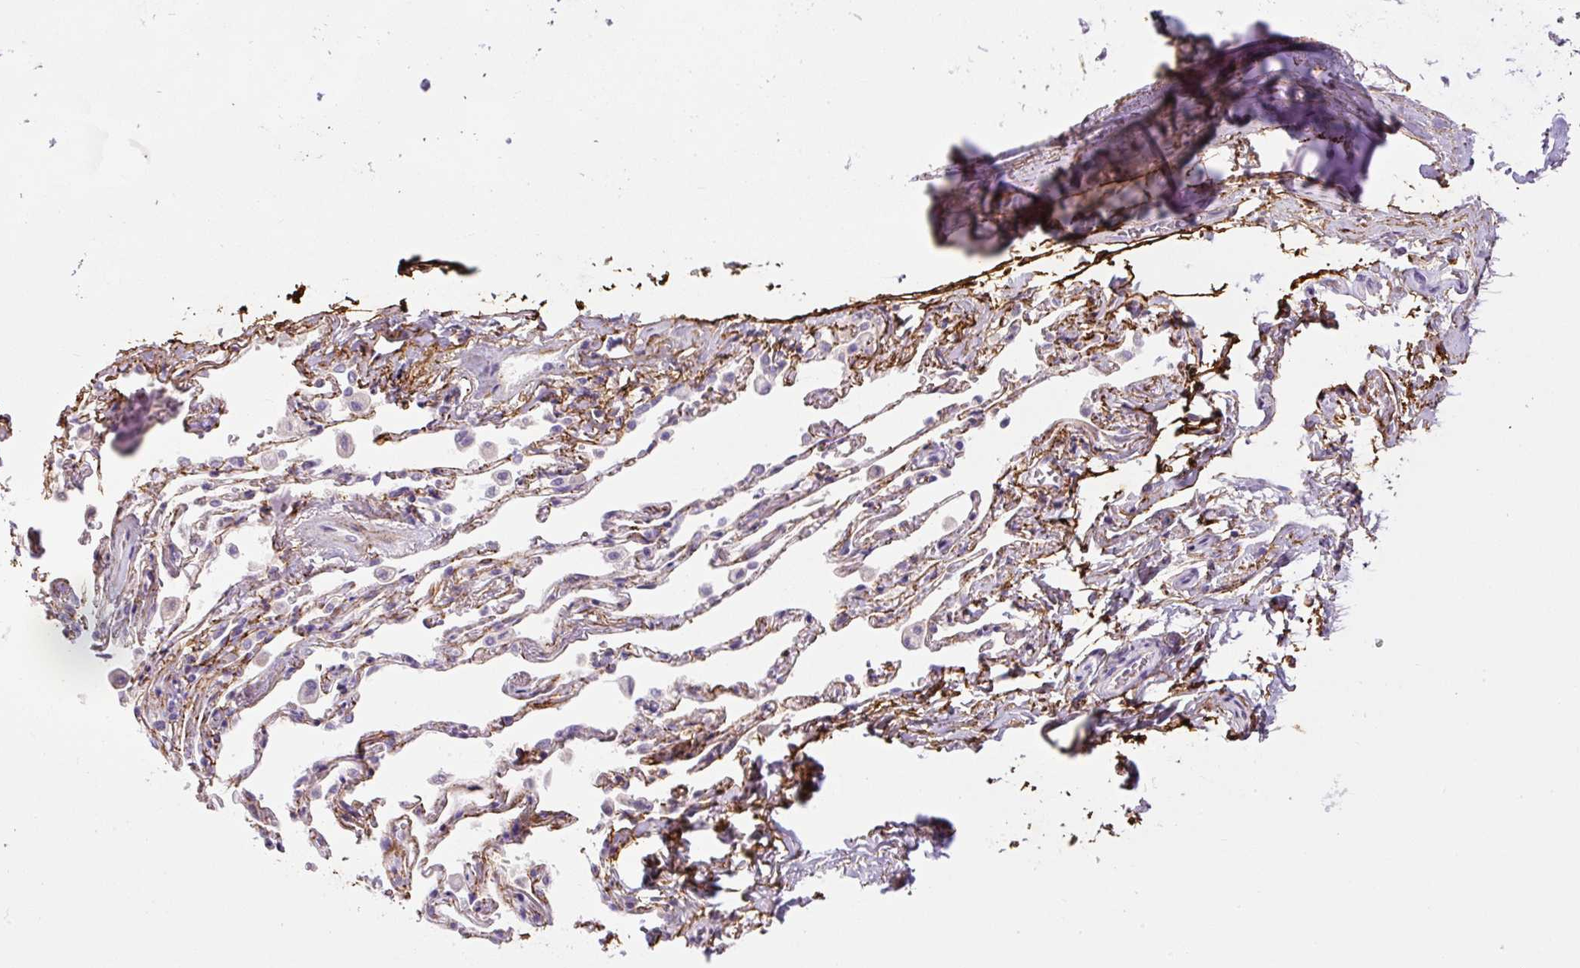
{"staining": {"intensity": "negative", "quantity": "none", "location": "none"}, "tissue": "bronchus", "cell_type": "Respiratory epithelial cells", "image_type": "normal", "snomed": [{"axis": "morphology", "description": "Normal tissue, NOS"}, {"axis": "topography", "description": "Bronchus"}], "caption": "Unremarkable bronchus was stained to show a protein in brown. There is no significant expression in respiratory epithelial cells.", "gene": "FBN1", "patient": {"sex": "male", "age": 70}}